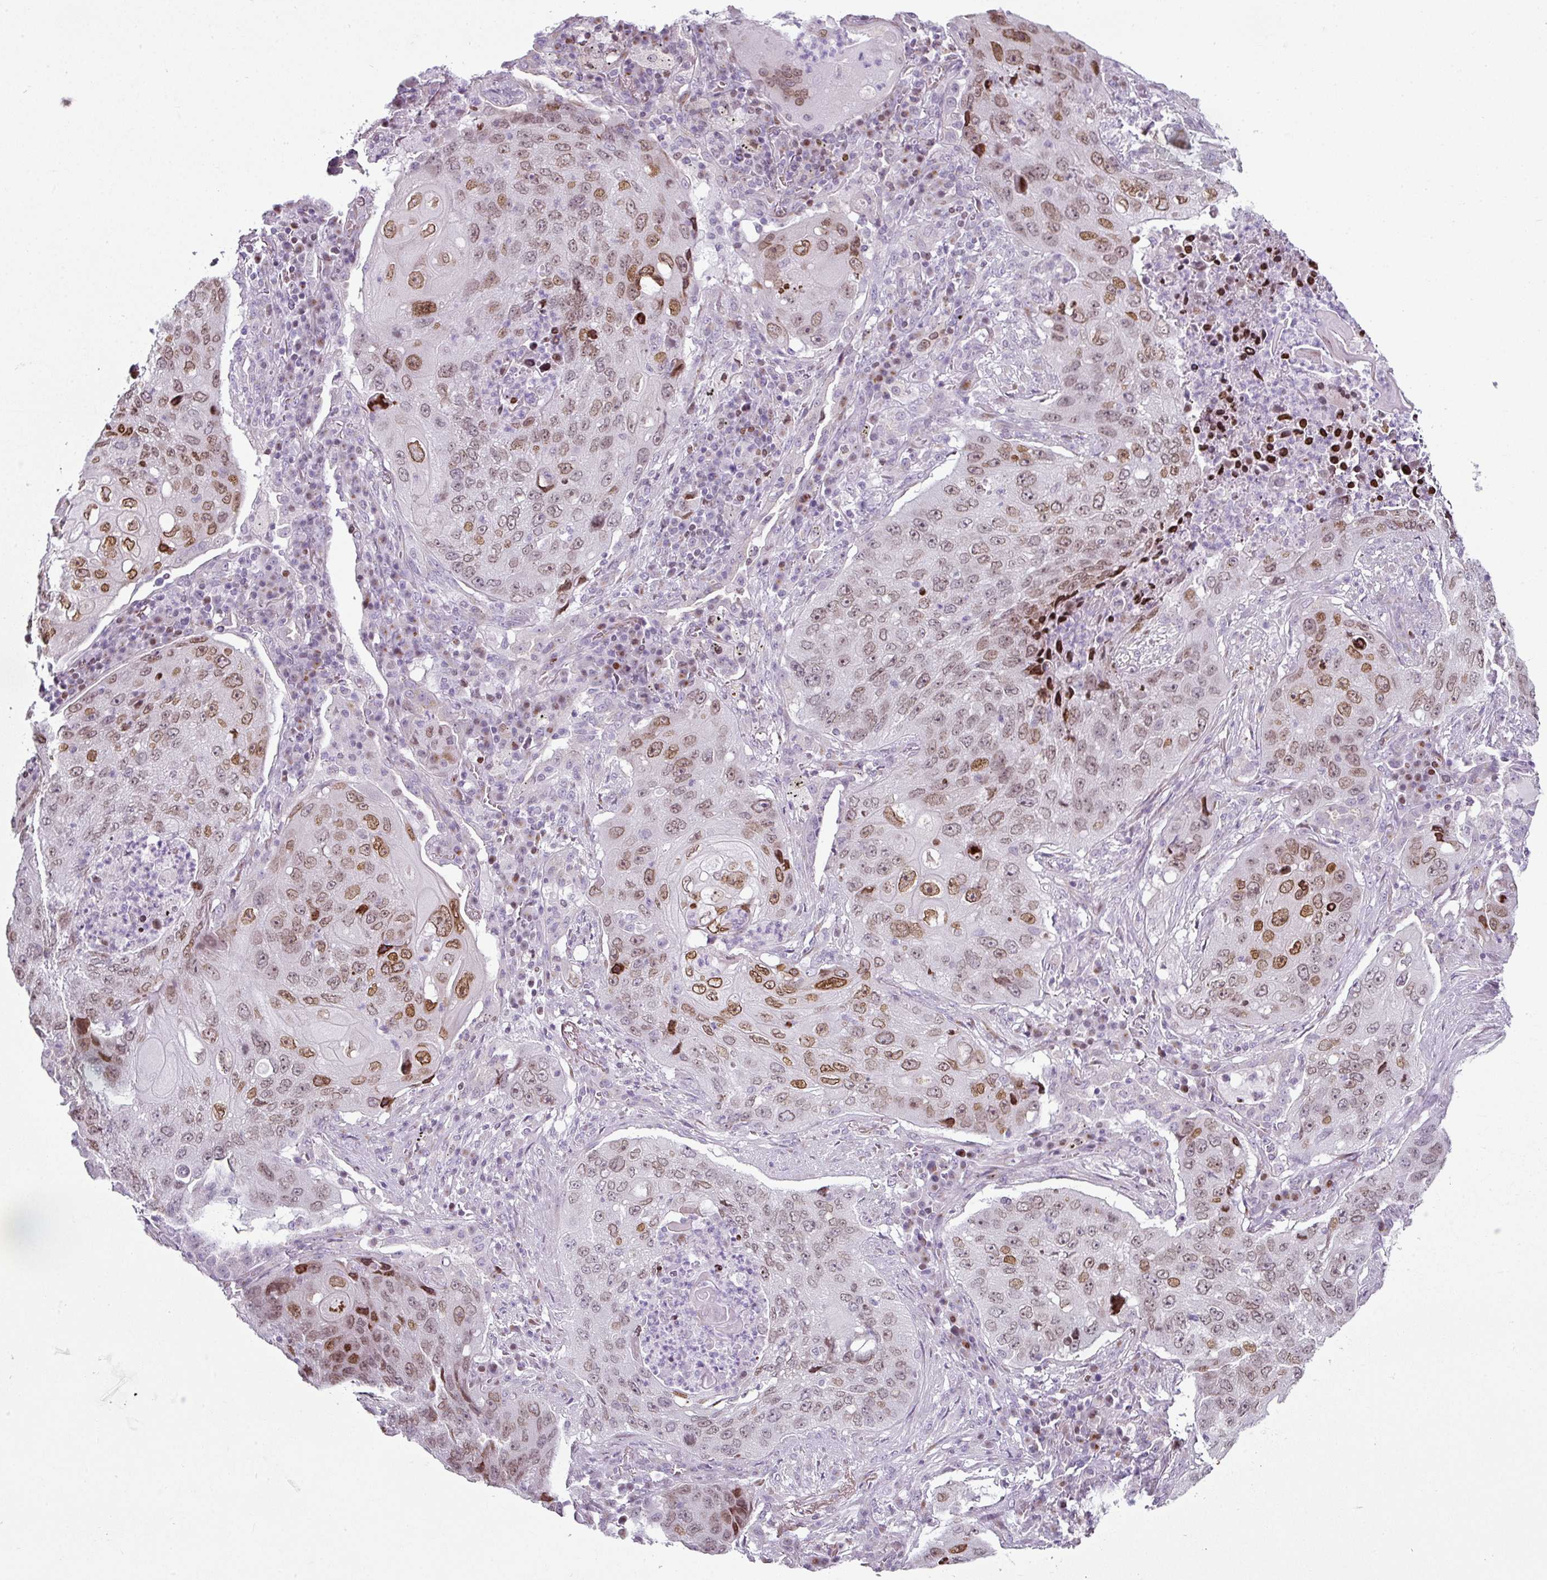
{"staining": {"intensity": "moderate", "quantity": ">75%", "location": "nuclear"}, "tissue": "lung cancer", "cell_type": "Tumor cells", "image_type": "cancer", "snomed": [{"axis": "morphology", "description": "Squamous cell carcinoma, NOS"}, {"axis": "topography", "description": "Lung"}], "caption": "A brown stain labels moderate nuclear expression of a protein in lung cancer (squamous cell carcinoma) tumor cells. The staining was performed using DAB to visualize the protein expression in brown, while the nuclei were stained in blue with hematoxylin (Magnification: 20x).", "gene": "SYT8", "patient": {"sex": "female", "age": 63}}